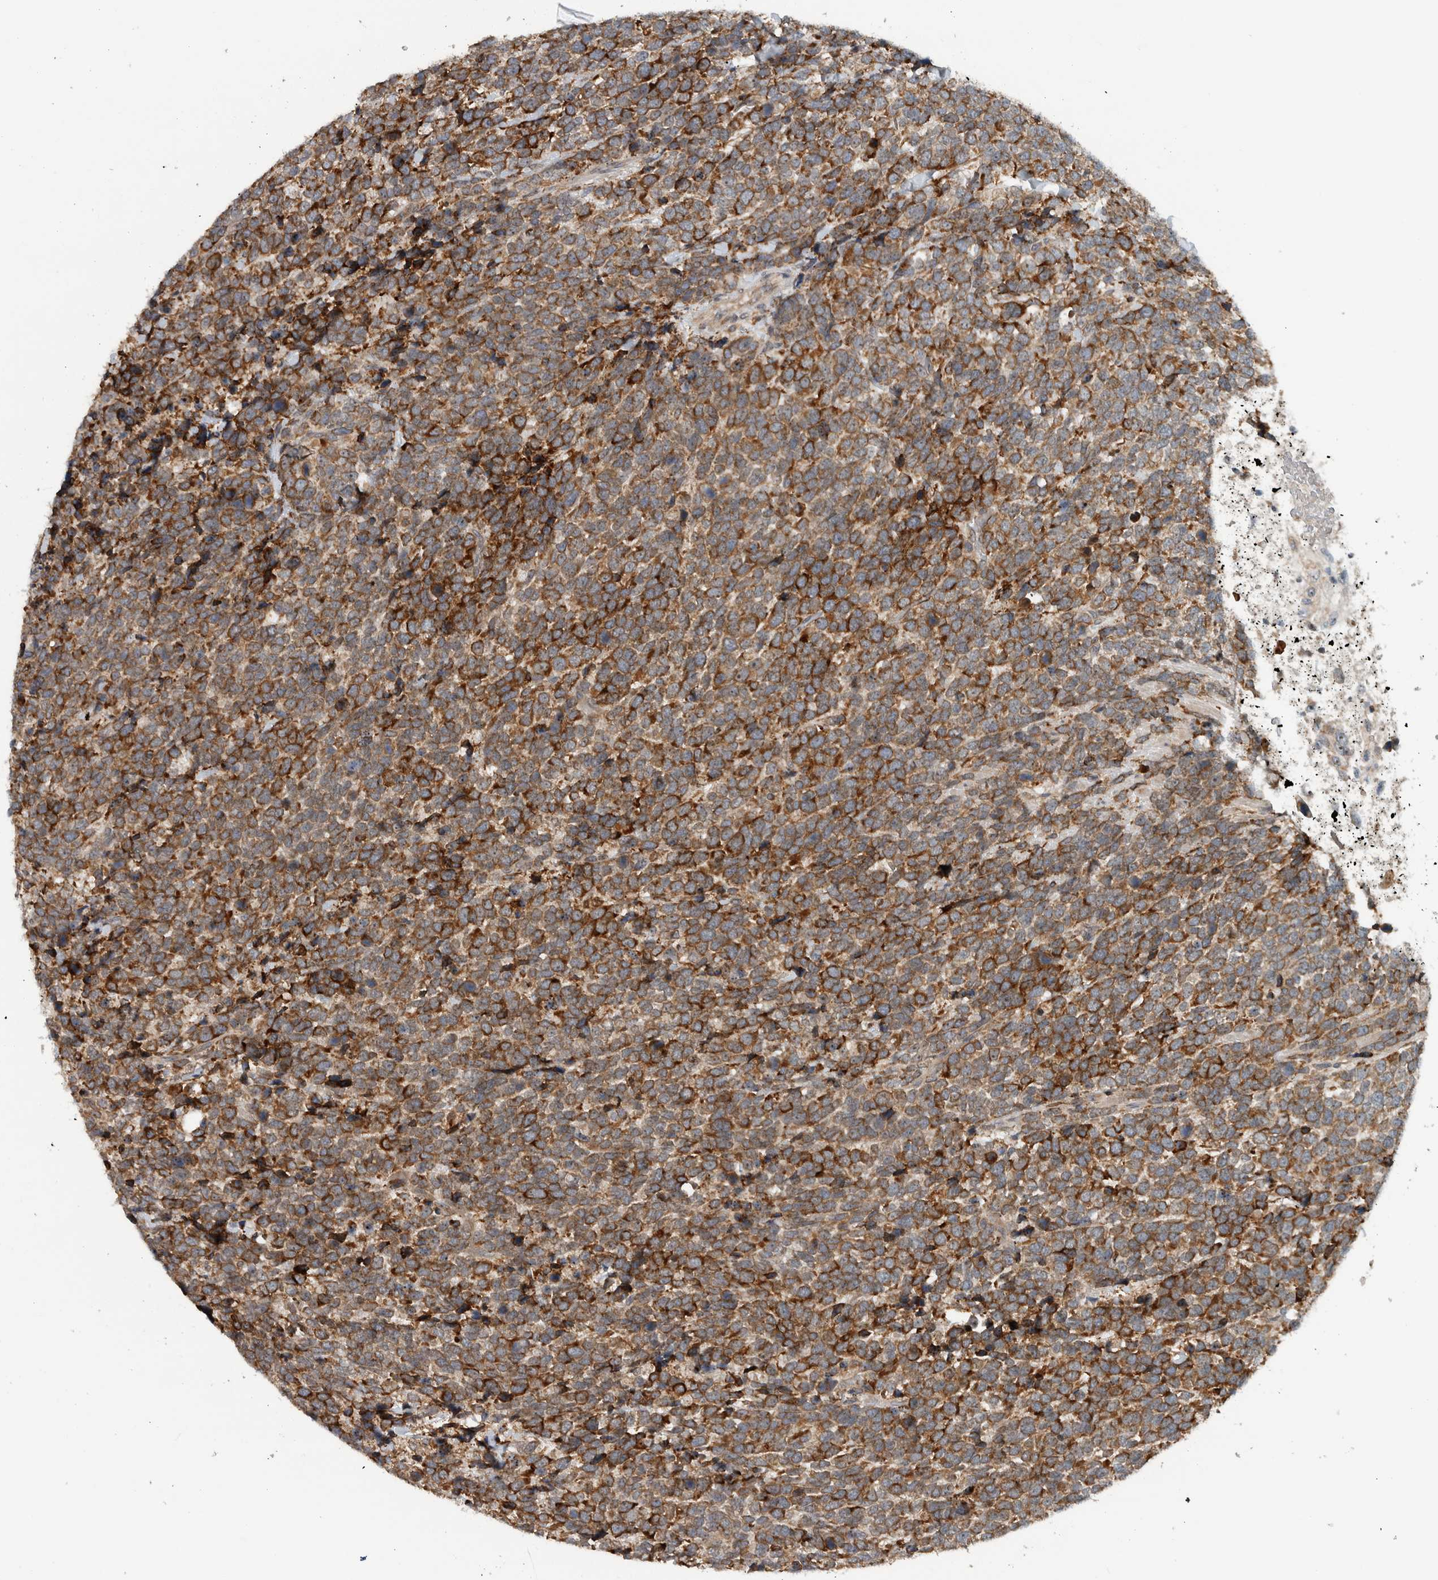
{"staining": {"intensity": "strong", "quantity": ">75%", "location": "cytoplasmic/membranous"}, "tissue": "urothelial cancer", "cell_type": "Tumor cells", "image_type": "cancer", "snomed": [{"axis": "morphology", "description": "Urothelial carcinoma, High grade"}, {"axis": "topography", "description": "Urinary bladder"}], "caption": "This is an image of IHC staining of urothelial cancer, which shows strong positivity in the cytoplasmic/membranous of tumor cells.", "gene": "GPR137B", "patient": {"sex": "female", "age": 82}}